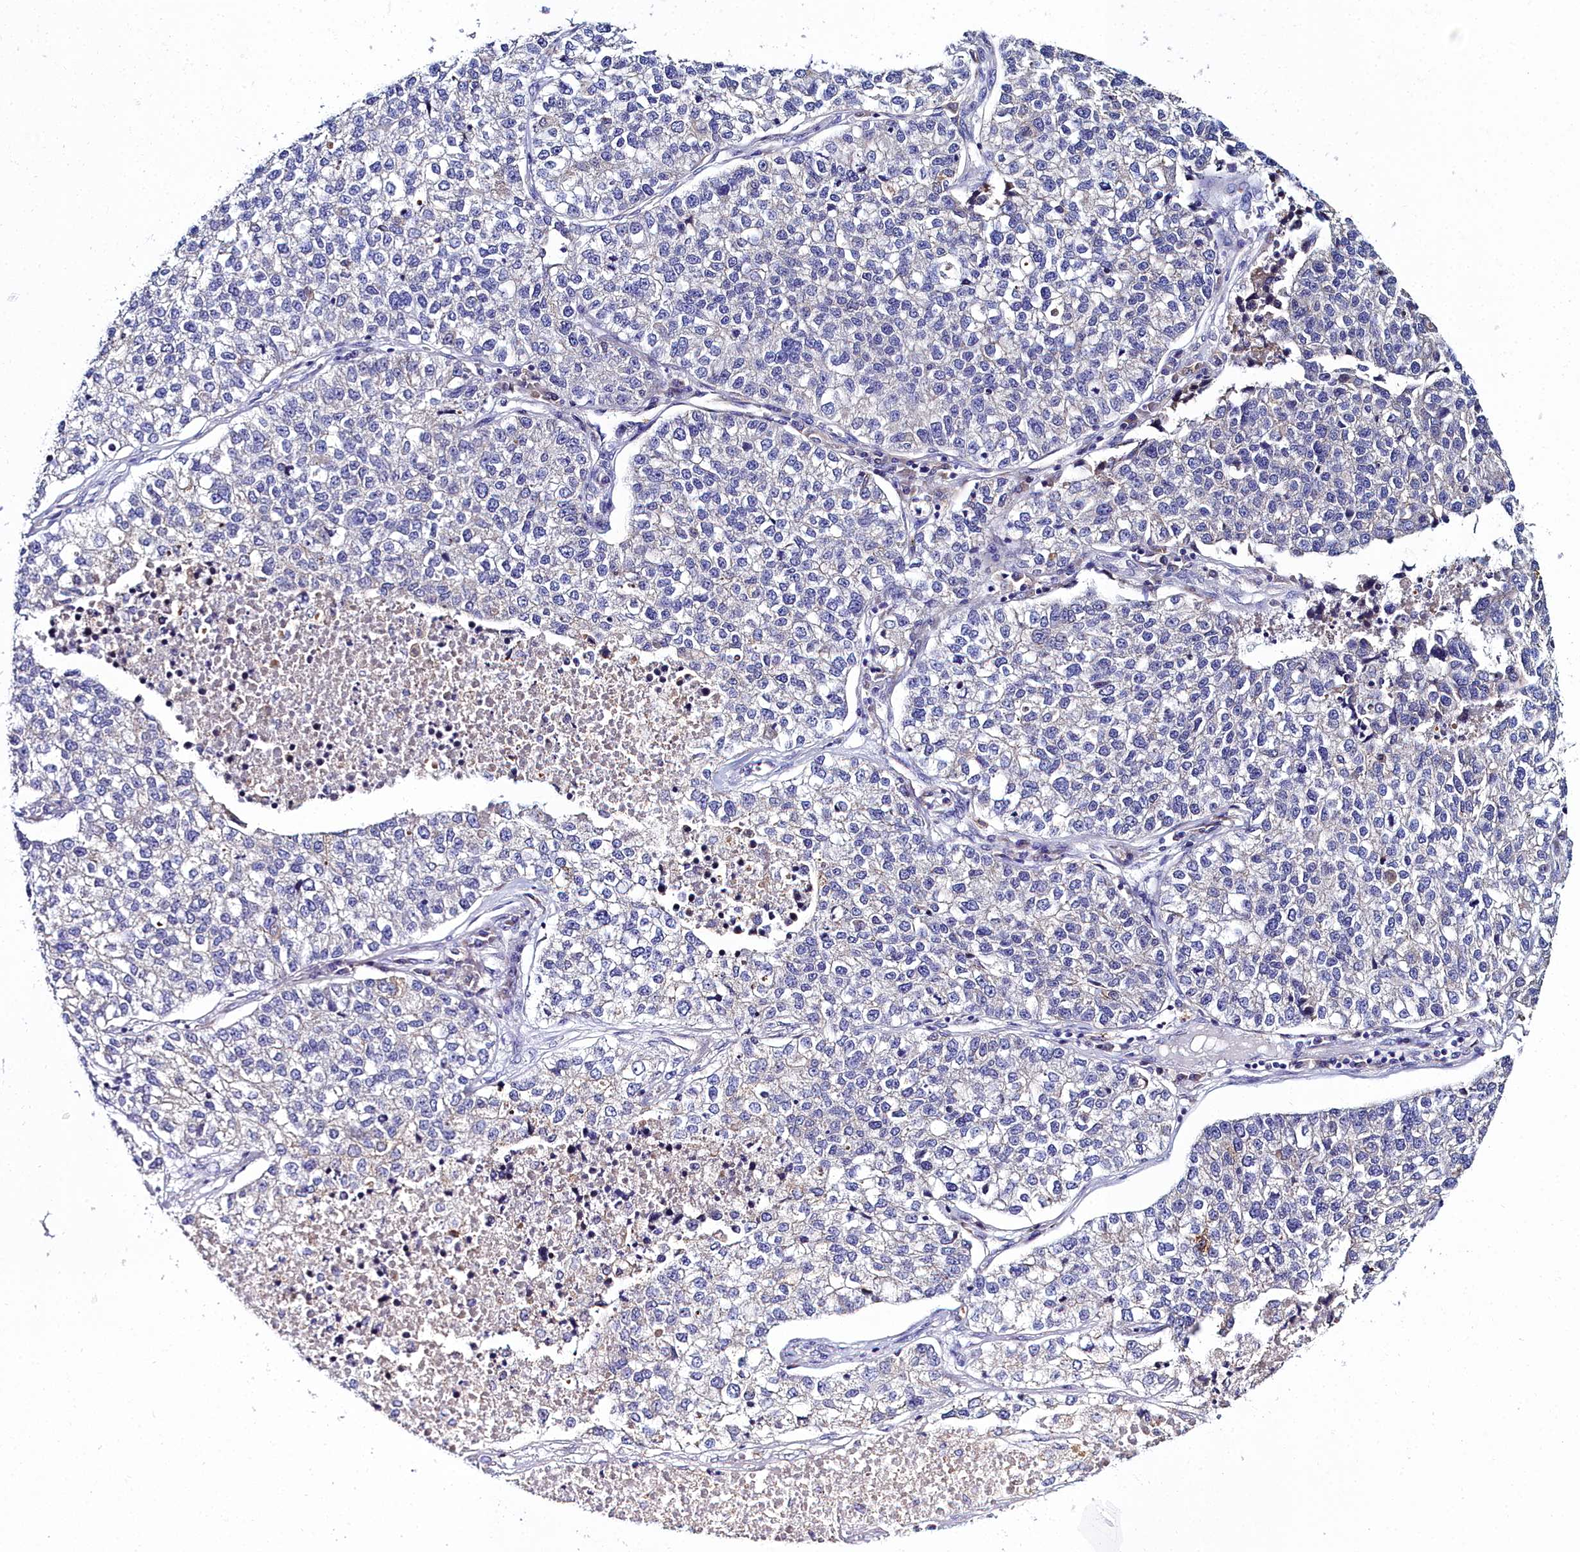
{"staining": {"intensity": "negative", "quantity": "none", "location": "none"}, "tissue": "lung cancer", "cell_type": "Tumor cells", "image_type": "cancer", "snomed": [{"axis": "morphology", "description": "Adenocarcinoma, NOS"}, {"axis": "topography", "description": "Lung"}], "caption": "Image shows no significant protein positivity in tumor cells of lung adenocarcinoma.", "gene": "ELAPOR2", "patient": {"sex": "male", "age": 49}}